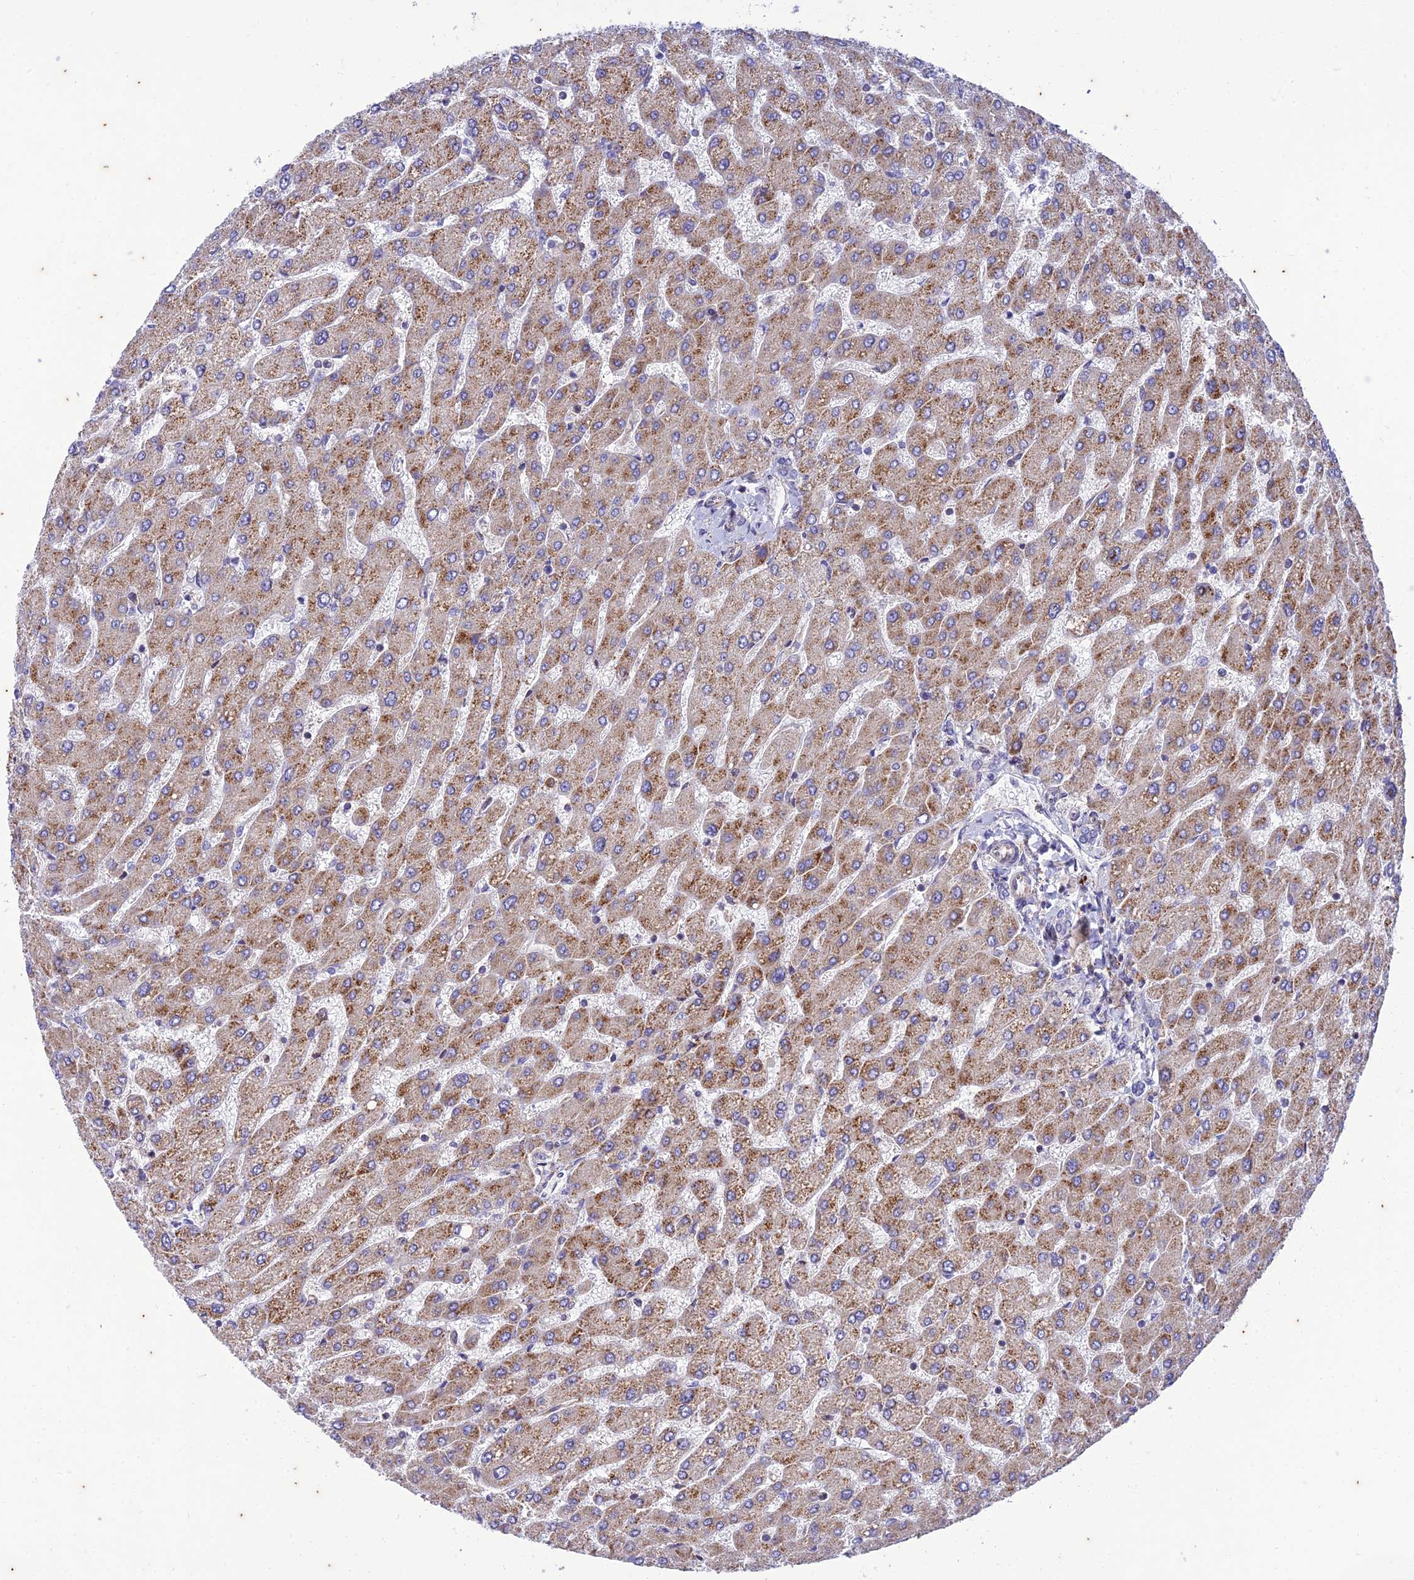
{"staining": {"intensity": "weak", "quantity": "<25%", "location": "cytoplasmic/membranous"}, "tissue": "liver", "cell_type": "Cholangiocytes", "image_type": "normal", "snomed": [{"axis": "morphology", "description": "Normal tissue, NOS"}, {"axis": "topography", "description": "Liver"}], "caption": "Image shows no protein expression in cholangiocytes of normal liver.", "gene": "PIMREG", "patient": {"sex": "male", "age": 55}}